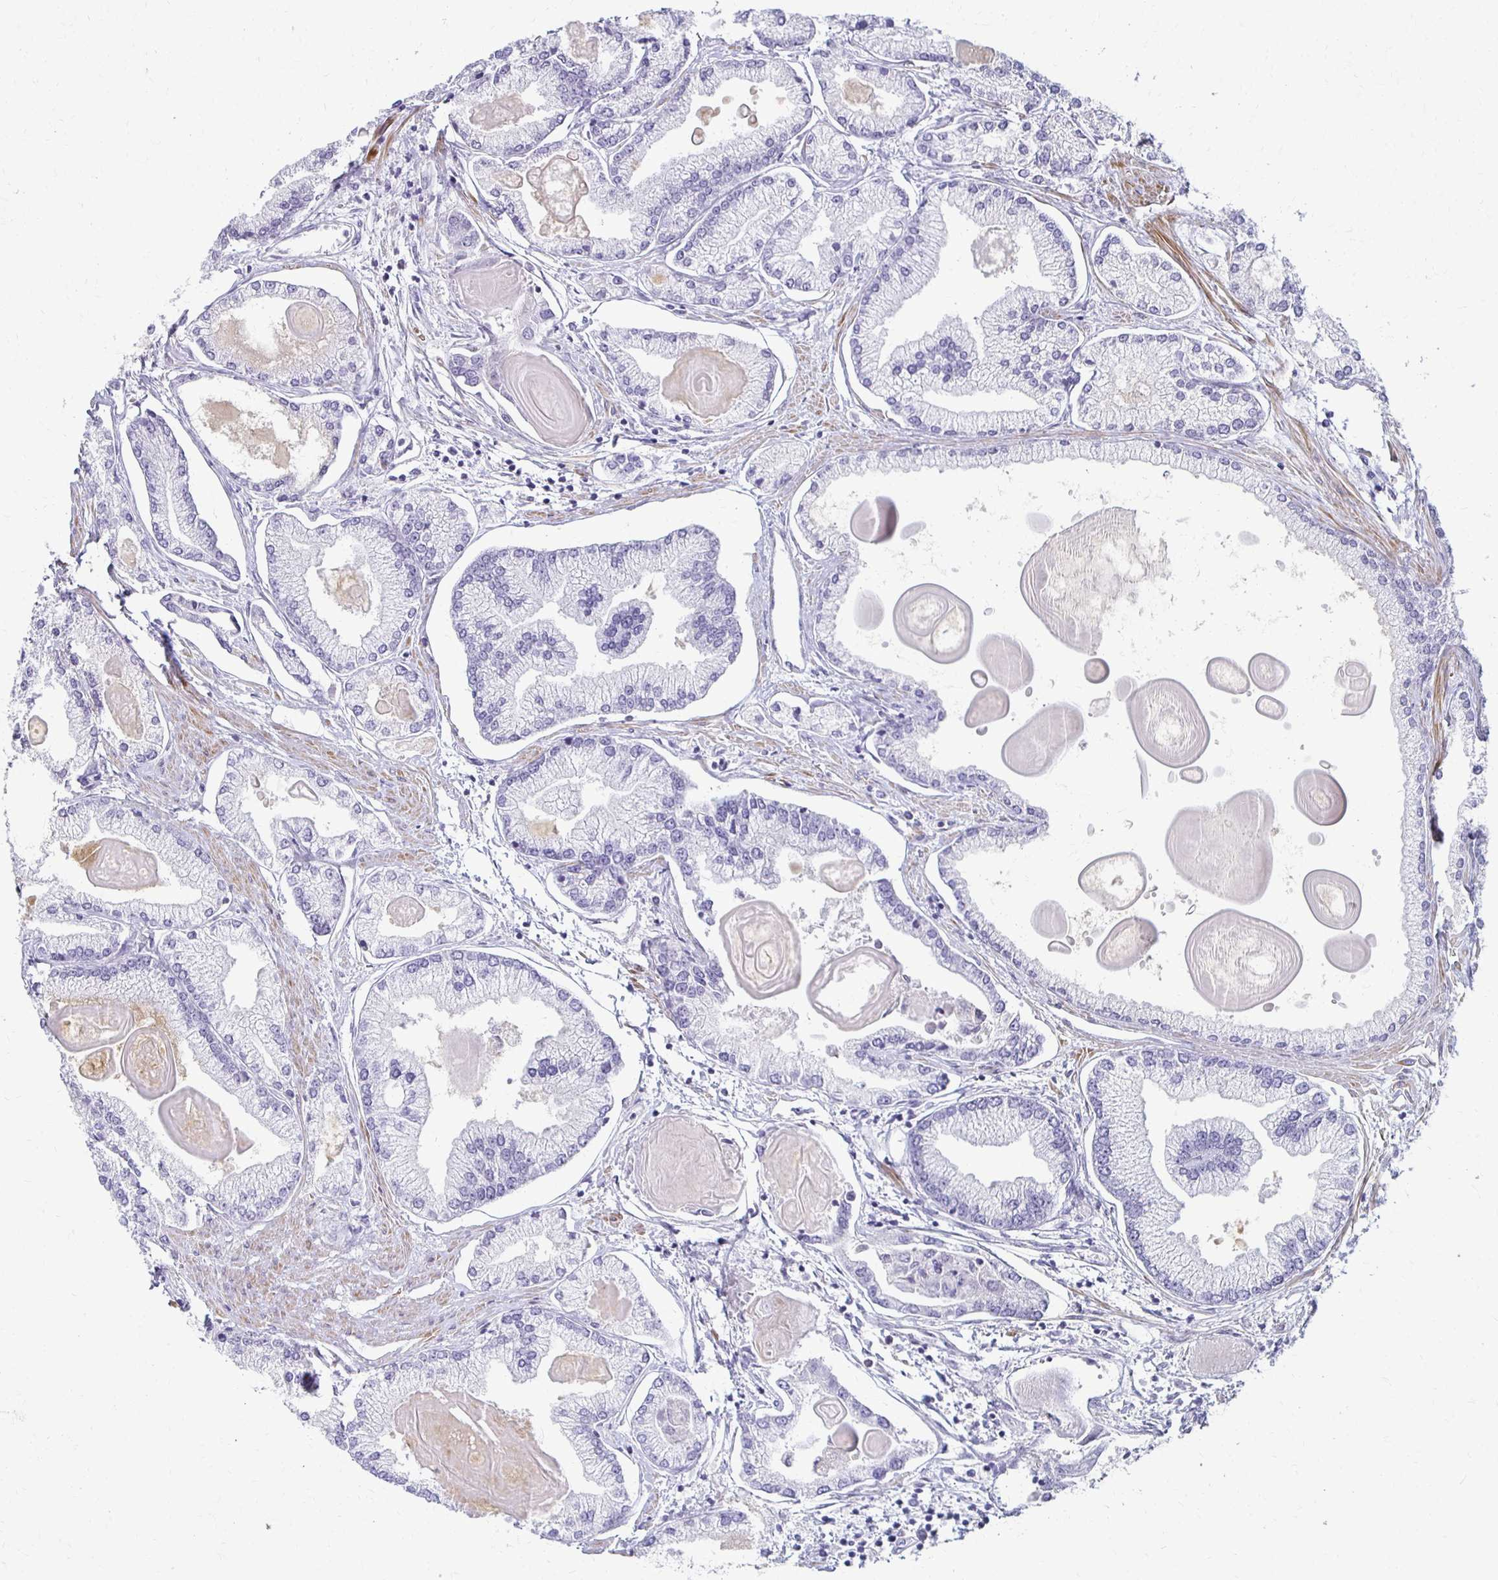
{"staining": {"intensity": "negative", "quantity": "none", "location": "none"}, "tissue": "prostate cancer", "cell_type": "Tumor cells", "image_type": "cancer", "snomed": [{"axis": "morphology", "description": "Adenocarcinoma, High grade"}, {"axis": "topography", "description": "Prostate"}], "caption": "Image shows no significant protein positivity in tumor cells of high-grade adenocarcinoma (prostate).", "gene": "FOXO4", "patient": {"sex": "male", "age": 68}}